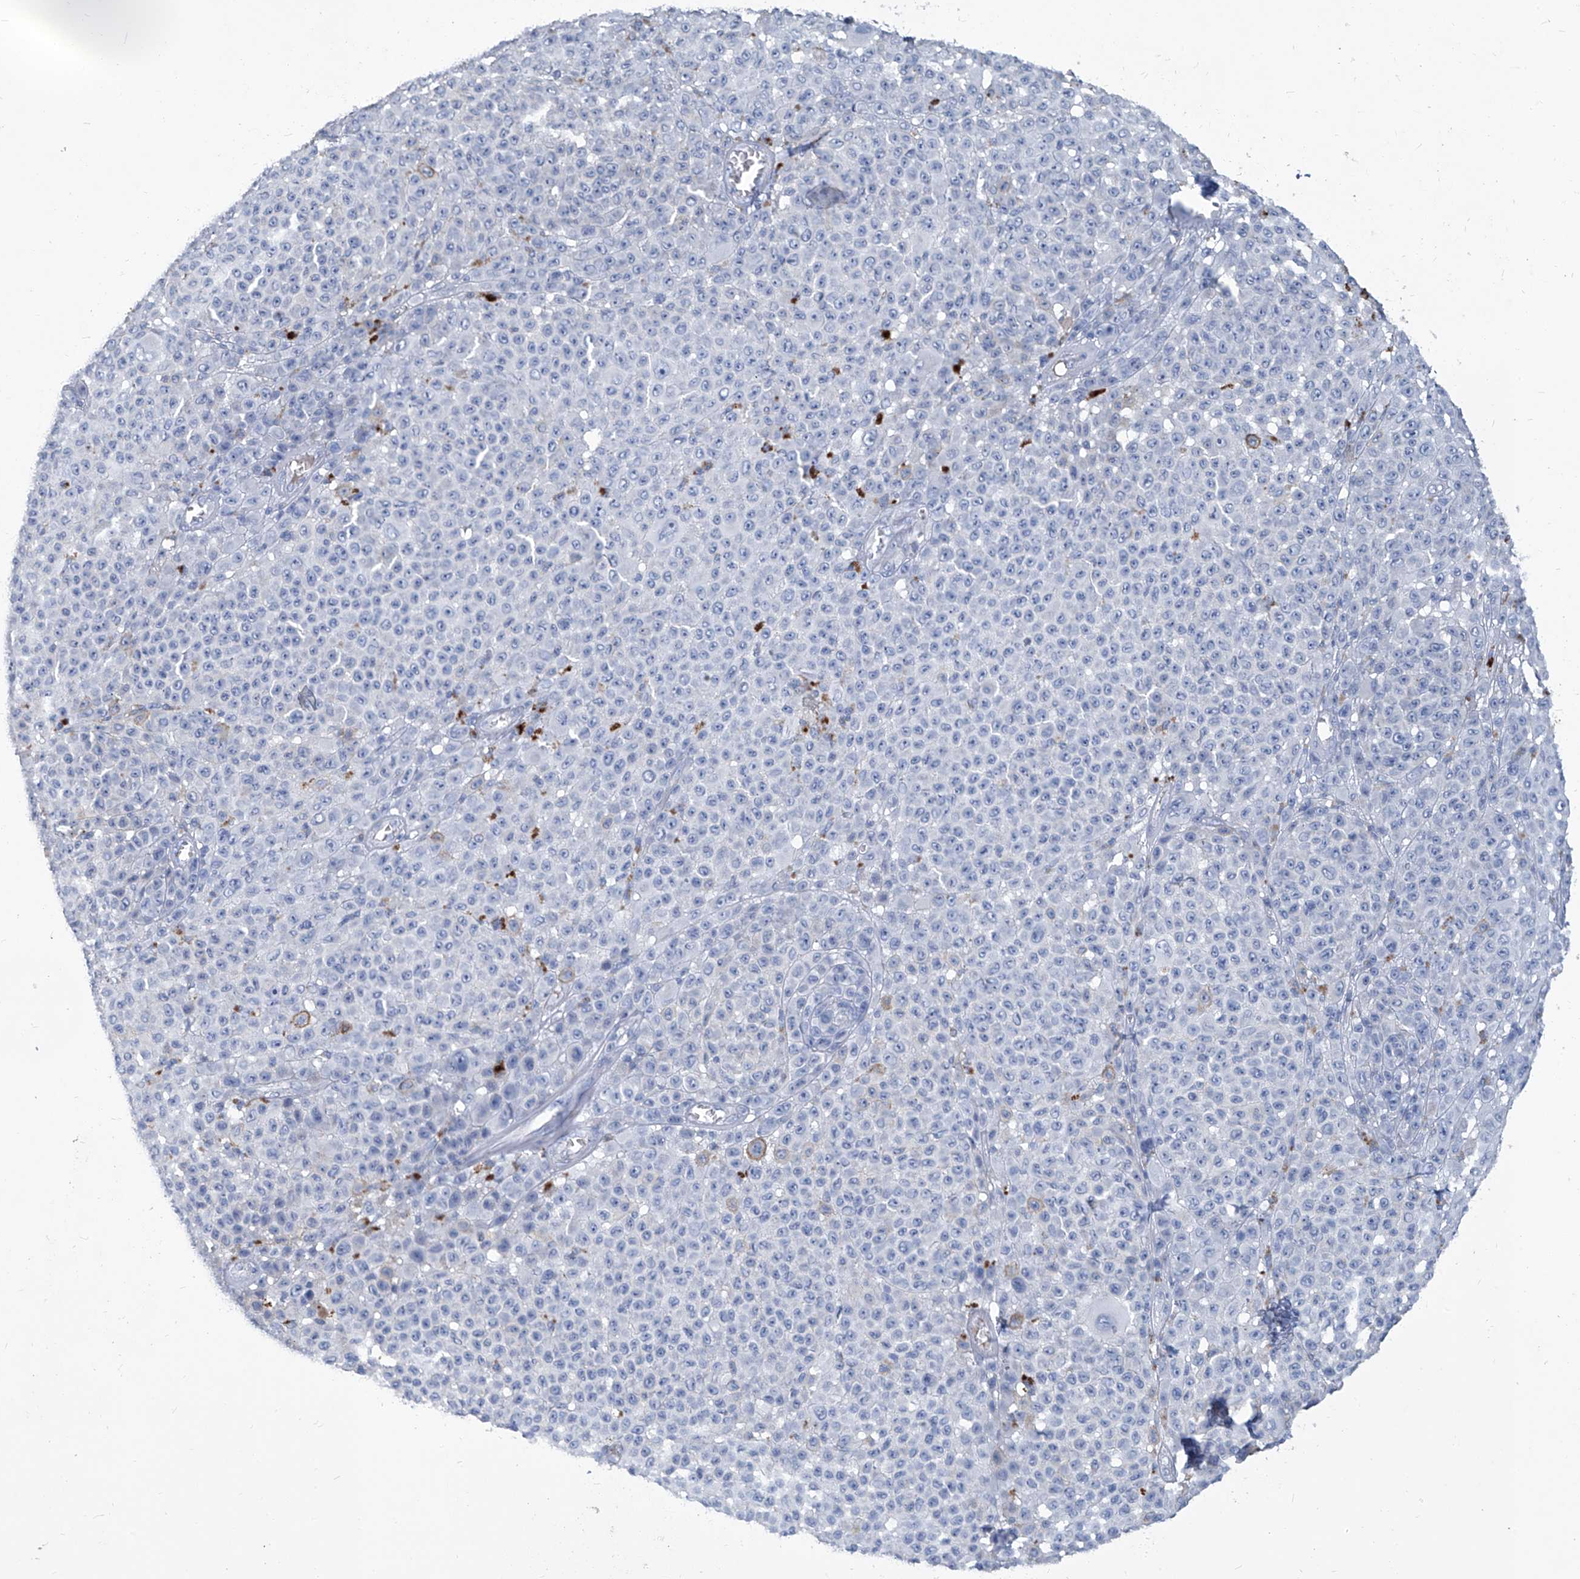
{"staining": {"intensity": "negative", "quantity": "none", "location": "none"}, "tissue": "melanoma", "cell_type": "Tumor cells", "image_type": "cancer", "snomed": [{"axis": "morphology", "description": "Malignant melanoma, NOS"}, {"axis": "topography", "description": "Skin"}], "caption": "The image exhibits no staining of tumor cells in melanoma.", "gene": "MTARC1", "patient": {"sex": "female", "age": 94}}